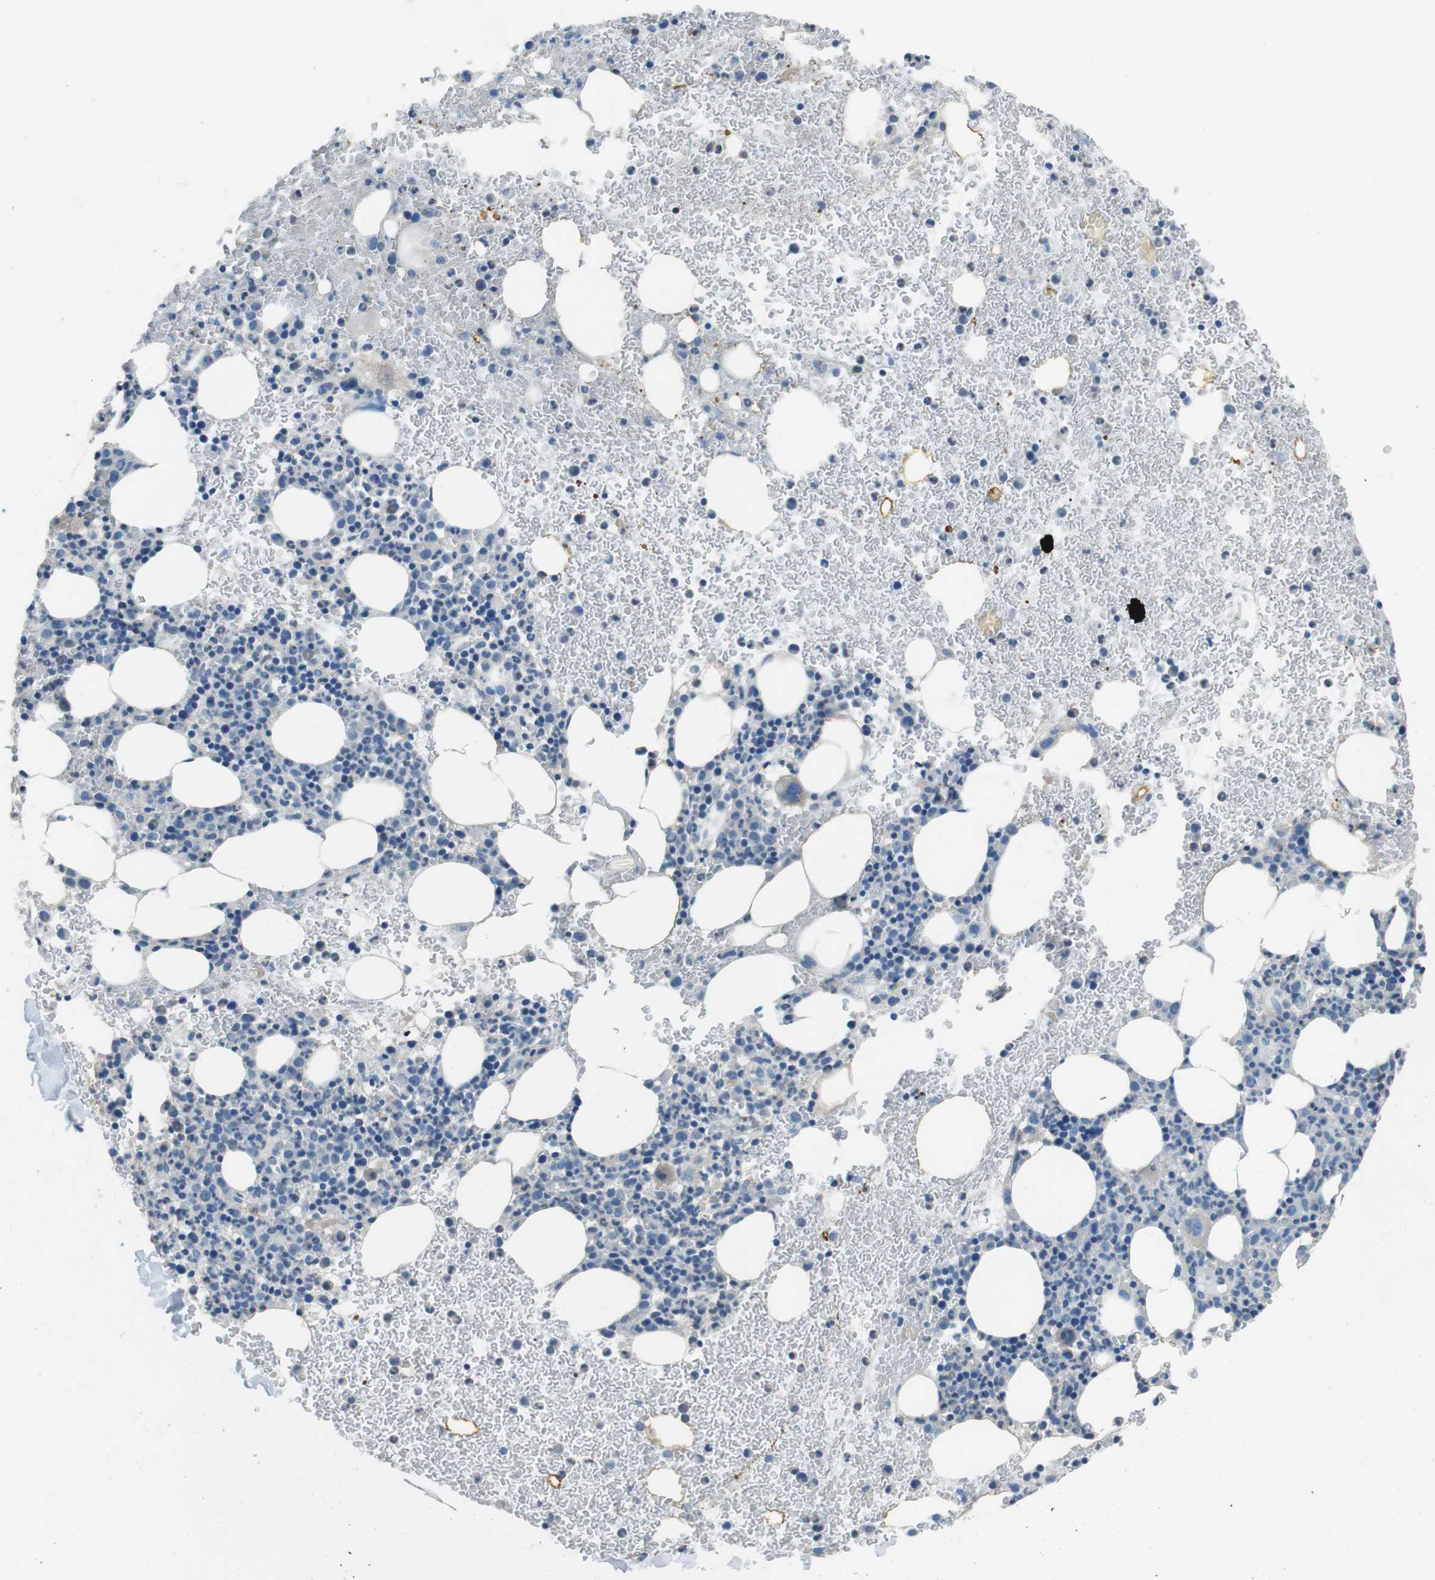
{"staining": {"intensity": "negative", "quantity": "none", "location": "none"}, "tissue": "bone marrow", "cell_type": "Hematopoietic cells", "image_type": "normal", "snomed": [{"axis": "morphology", "description": "Normal tissue, NOS"}, {"axis": "morphology", "description": "Inflammation, NOS"}, {"axis": "topography", "description": "Bone marrow"}], "caption": "High power microscopy photomicrograph of an IHC photomicrograph of unremarkable bone marrow, revealing no significant positivity in hematopoietic cells.", "gene": "CYP2C19", "patient": {"sex": "female", "age": 54}}